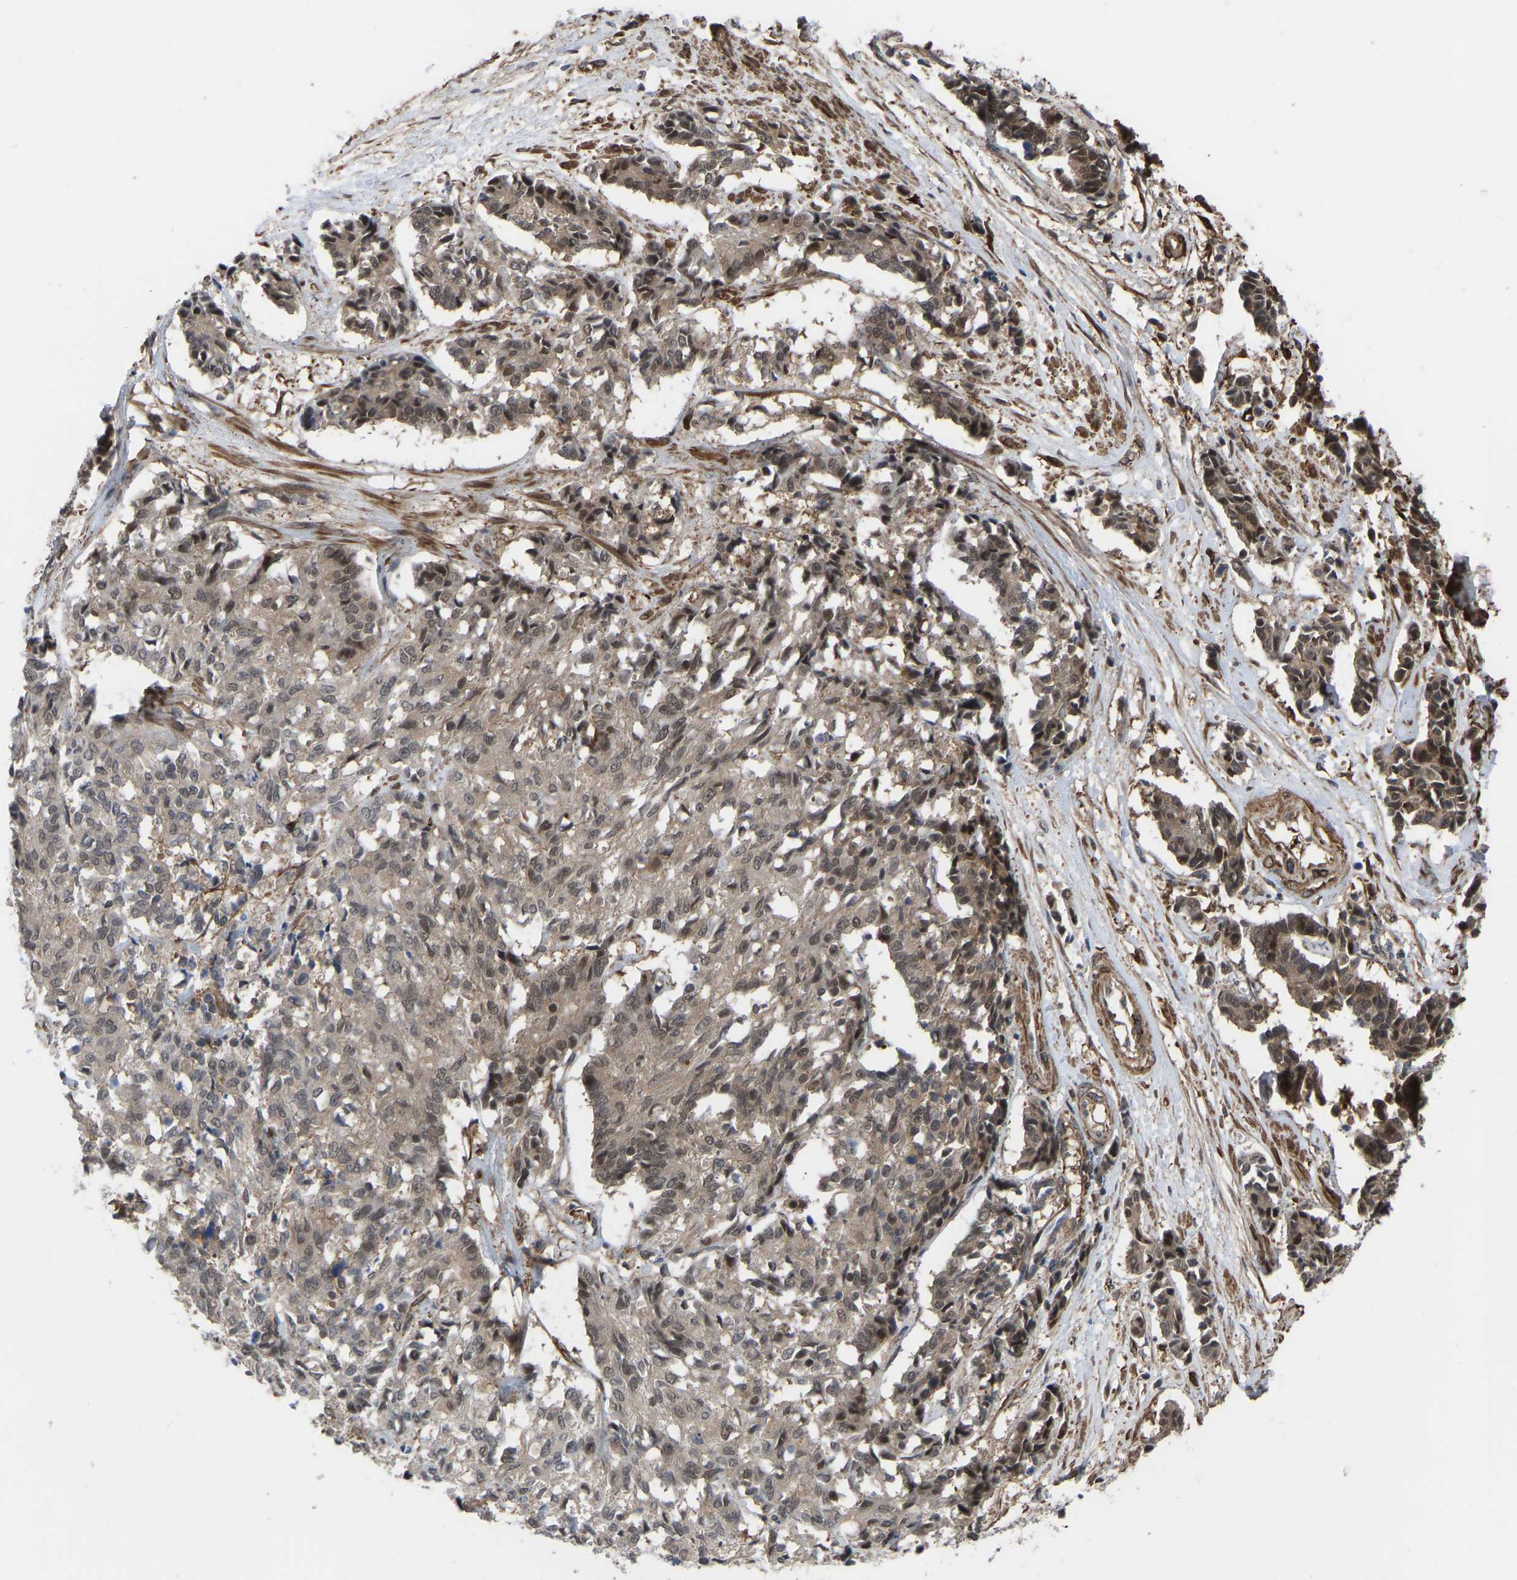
{"staining": {"intensity": "moderate", "quantity": "25%-75%", "location": "cytoplasmic/membranous,nuclear"}, "tissue": "cervical cancer", "cell_type": "Tumor cells", "image_type": "cancer", "snomed": [{"axis": "morphology", "description": "Squamous cell carcinoma, NOS"}, {"axis": "topography", "description": "Cervix"}], "caption": "Brown immunohistochemical staining in human cervical cancer (squamous cell carcinoma) shows moderate cytoplasmic/membranous and nuclear staining in approximately 25%-75% of tumor cells.", "gene": "CYP7B1", "patient": {"sex": "female", "age": 35}}